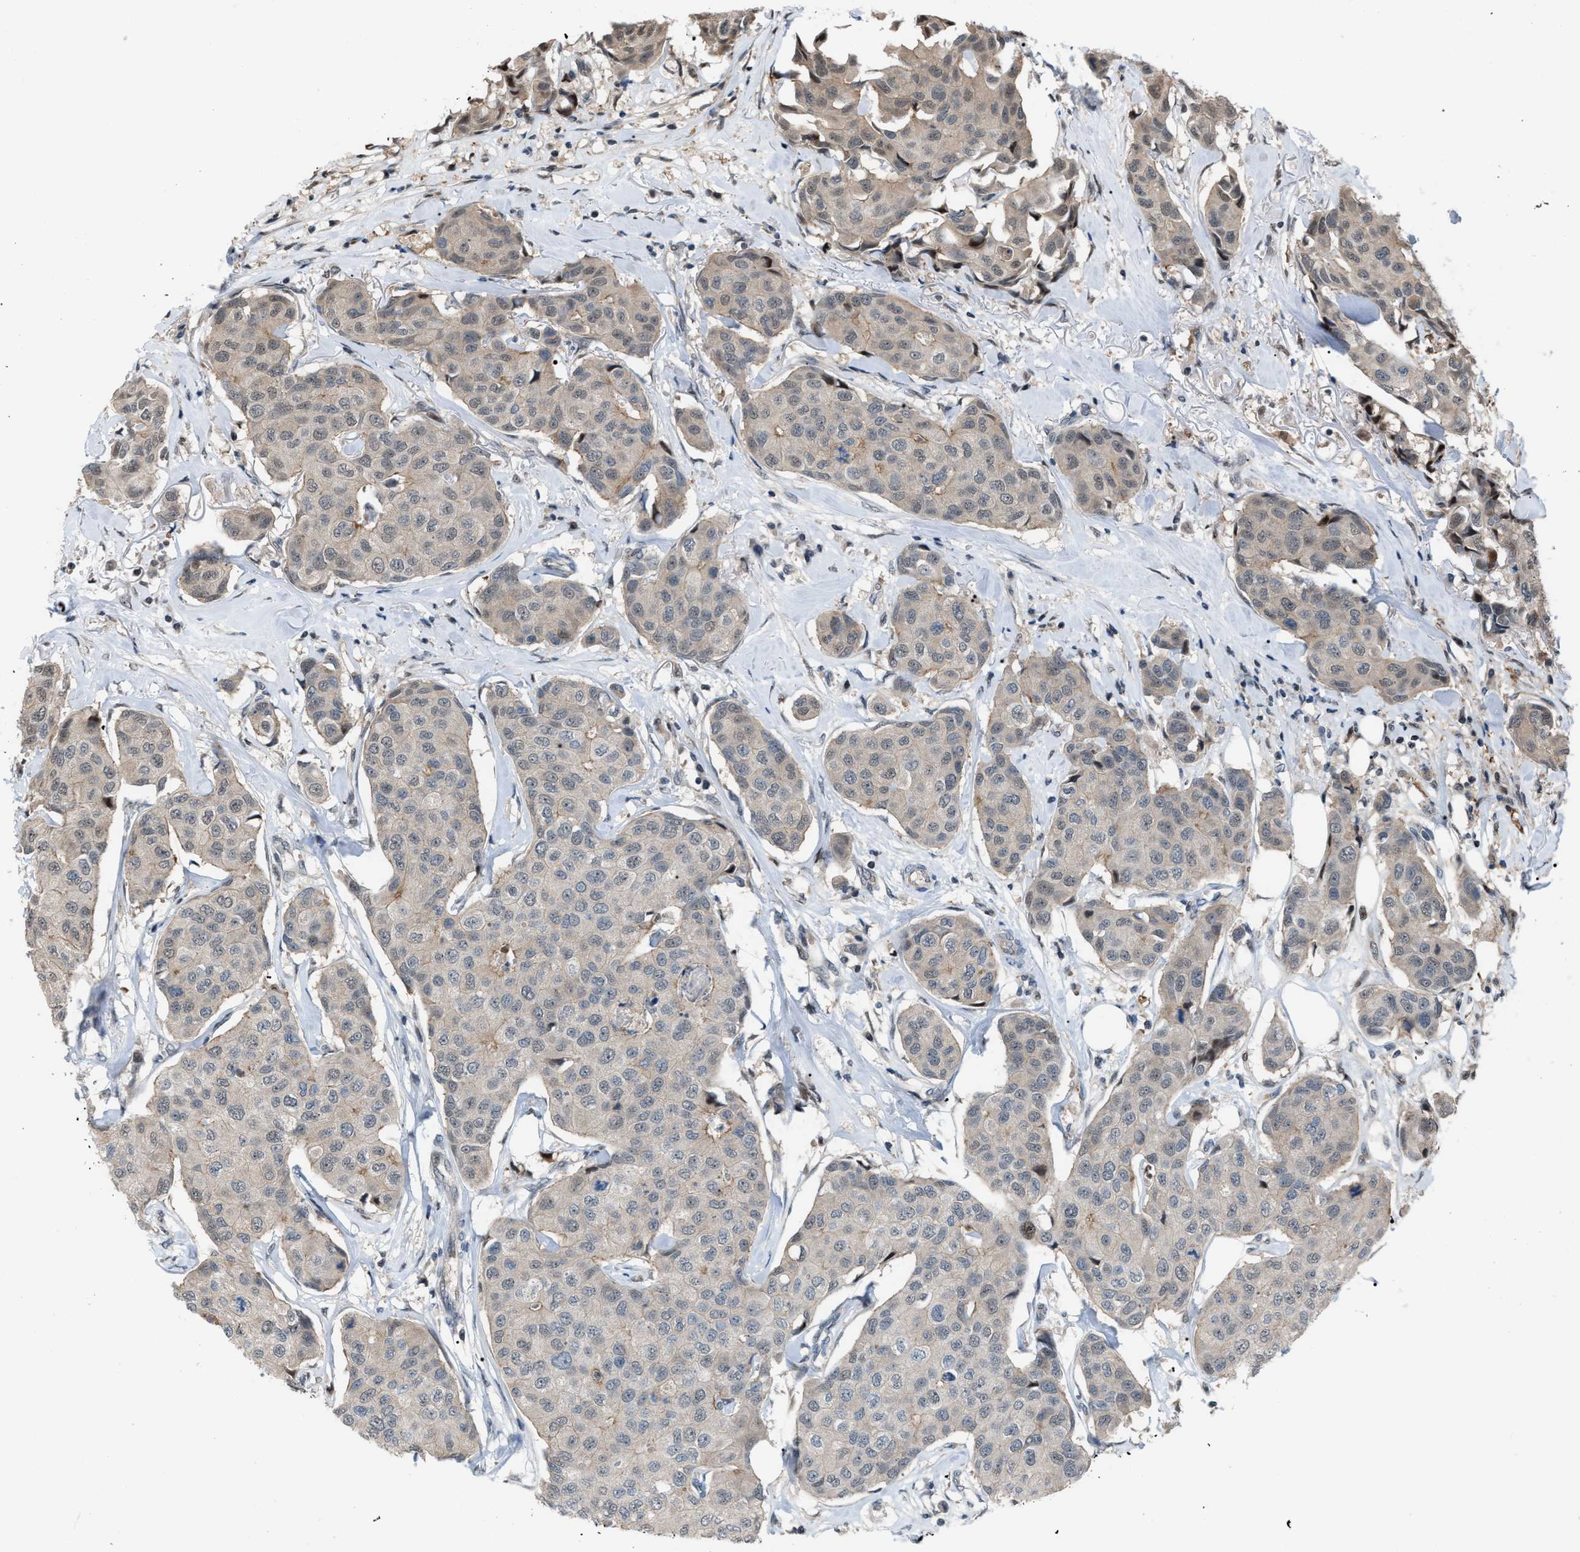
{"staining": {"intensity": "weak", "quantity": "<25%", "location": "nuclear"}, "tissue": "breast cancer", "cell_type": "Tumor cells", "image_type": "cancer", "snomed": [{"axis": "morphology", "description": "Duct carcinoma"}, {"axis": "topography", "description": "Breast"}], "caption": "Human breast cancer stained for a protein using immunohistochemistry reveals no positivity in tumor cells.", "gene": "RFFL", "patient": {"sex": "female", "age": 80}}